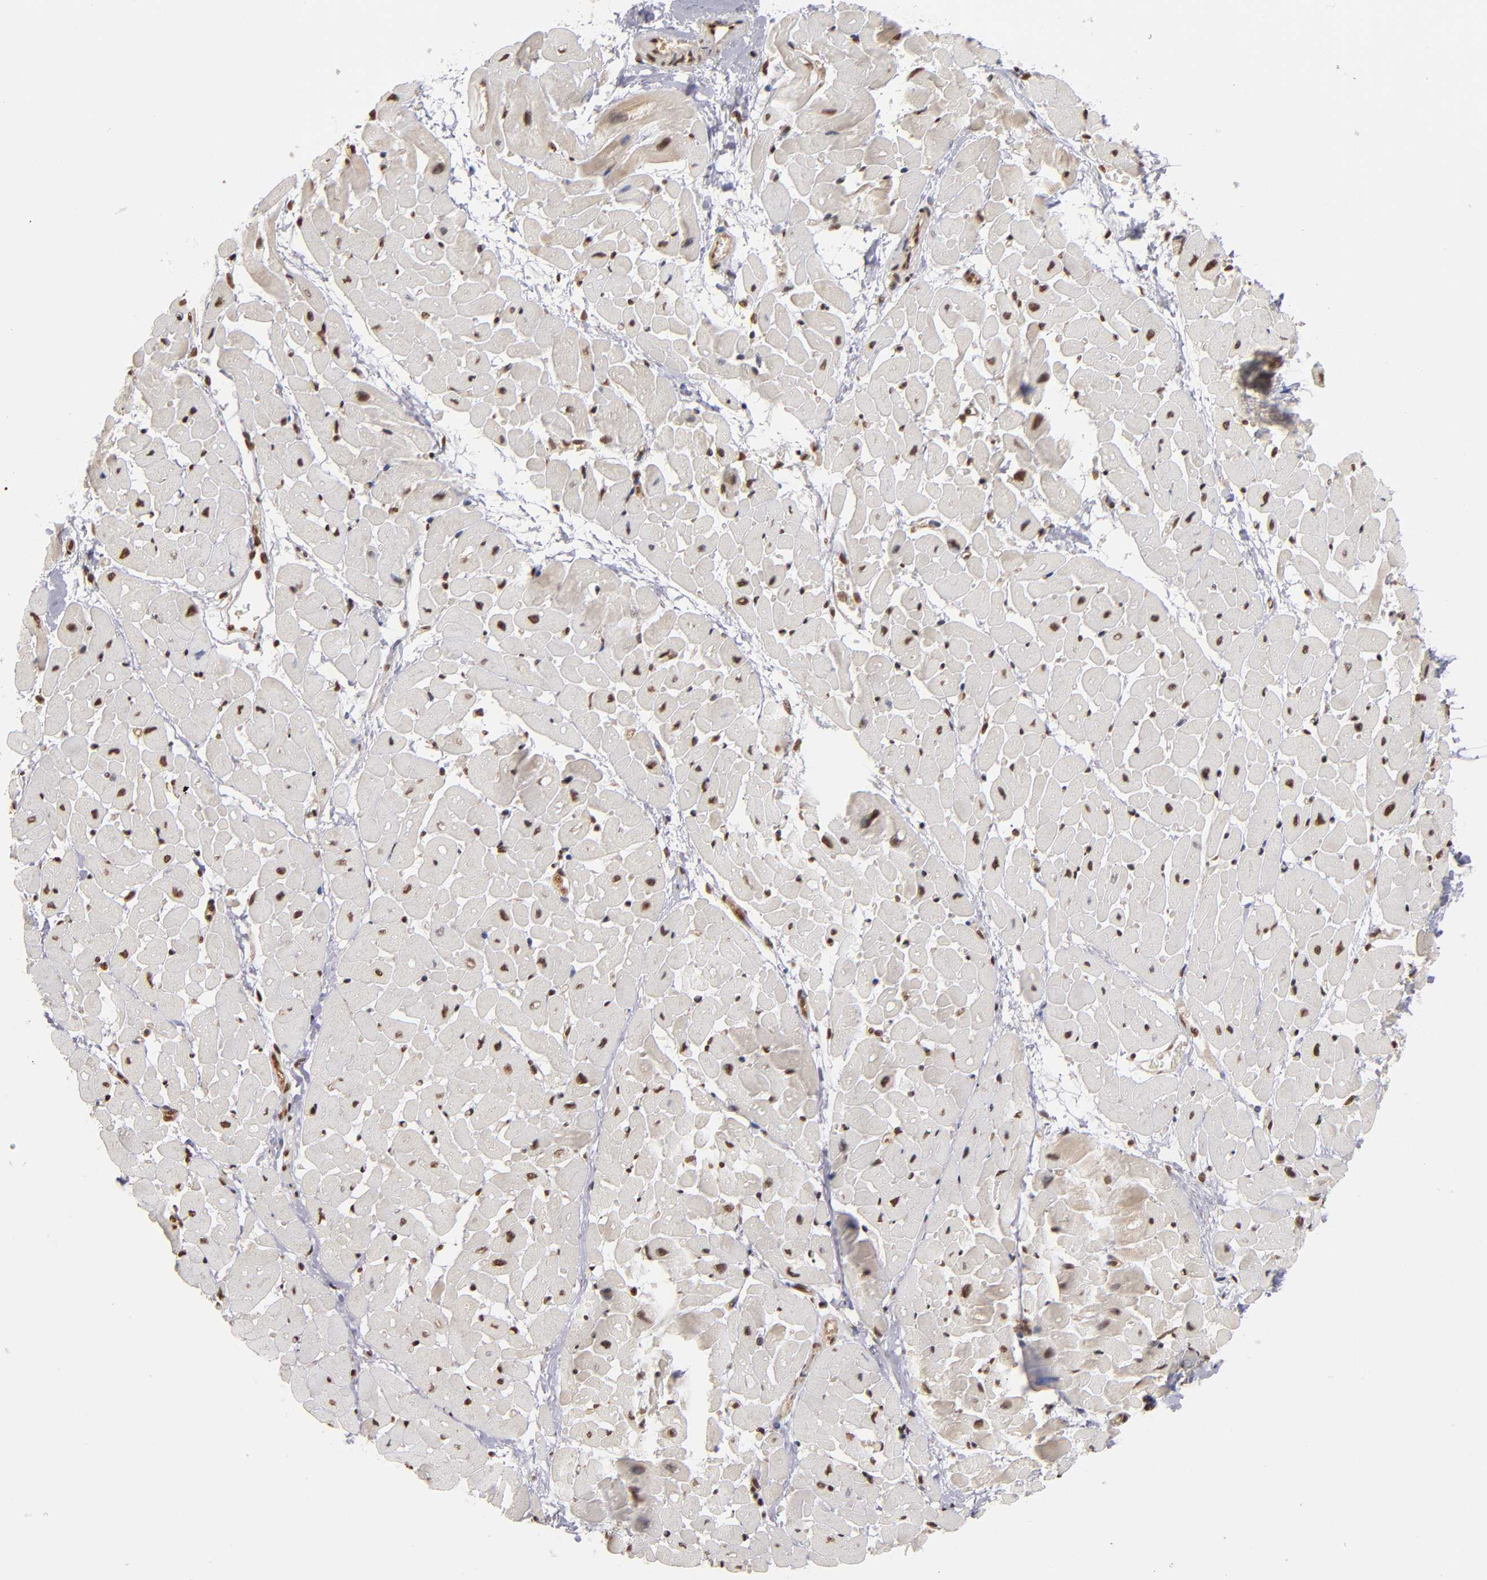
{"staining": {"intensity": "moderate", "quantity": ">75%", "location": "nuclear"}, "tissue": "heart muscle", "cell_type": "Cardiomyocytes", "image_type": "normal", "snomed": [{"axis": "morphology", "description": "Normal tissue, NOS"}, {"axis": "topography", "description": "Heart"}], "caption": "The micrograph demonstrates immunohistochemical staining of benign heart muscle. There is moderate nuclear staining is appreciated in approximately >75% of cardiomyocytes. (Stains: DAB (3,3'-diaminobenzidine) in brown, nuclei in blue, Microscopy: brightfield microscopy at high magnification).", "gene": "ABL2", "patient": {"sex": "male", "age": 45}}